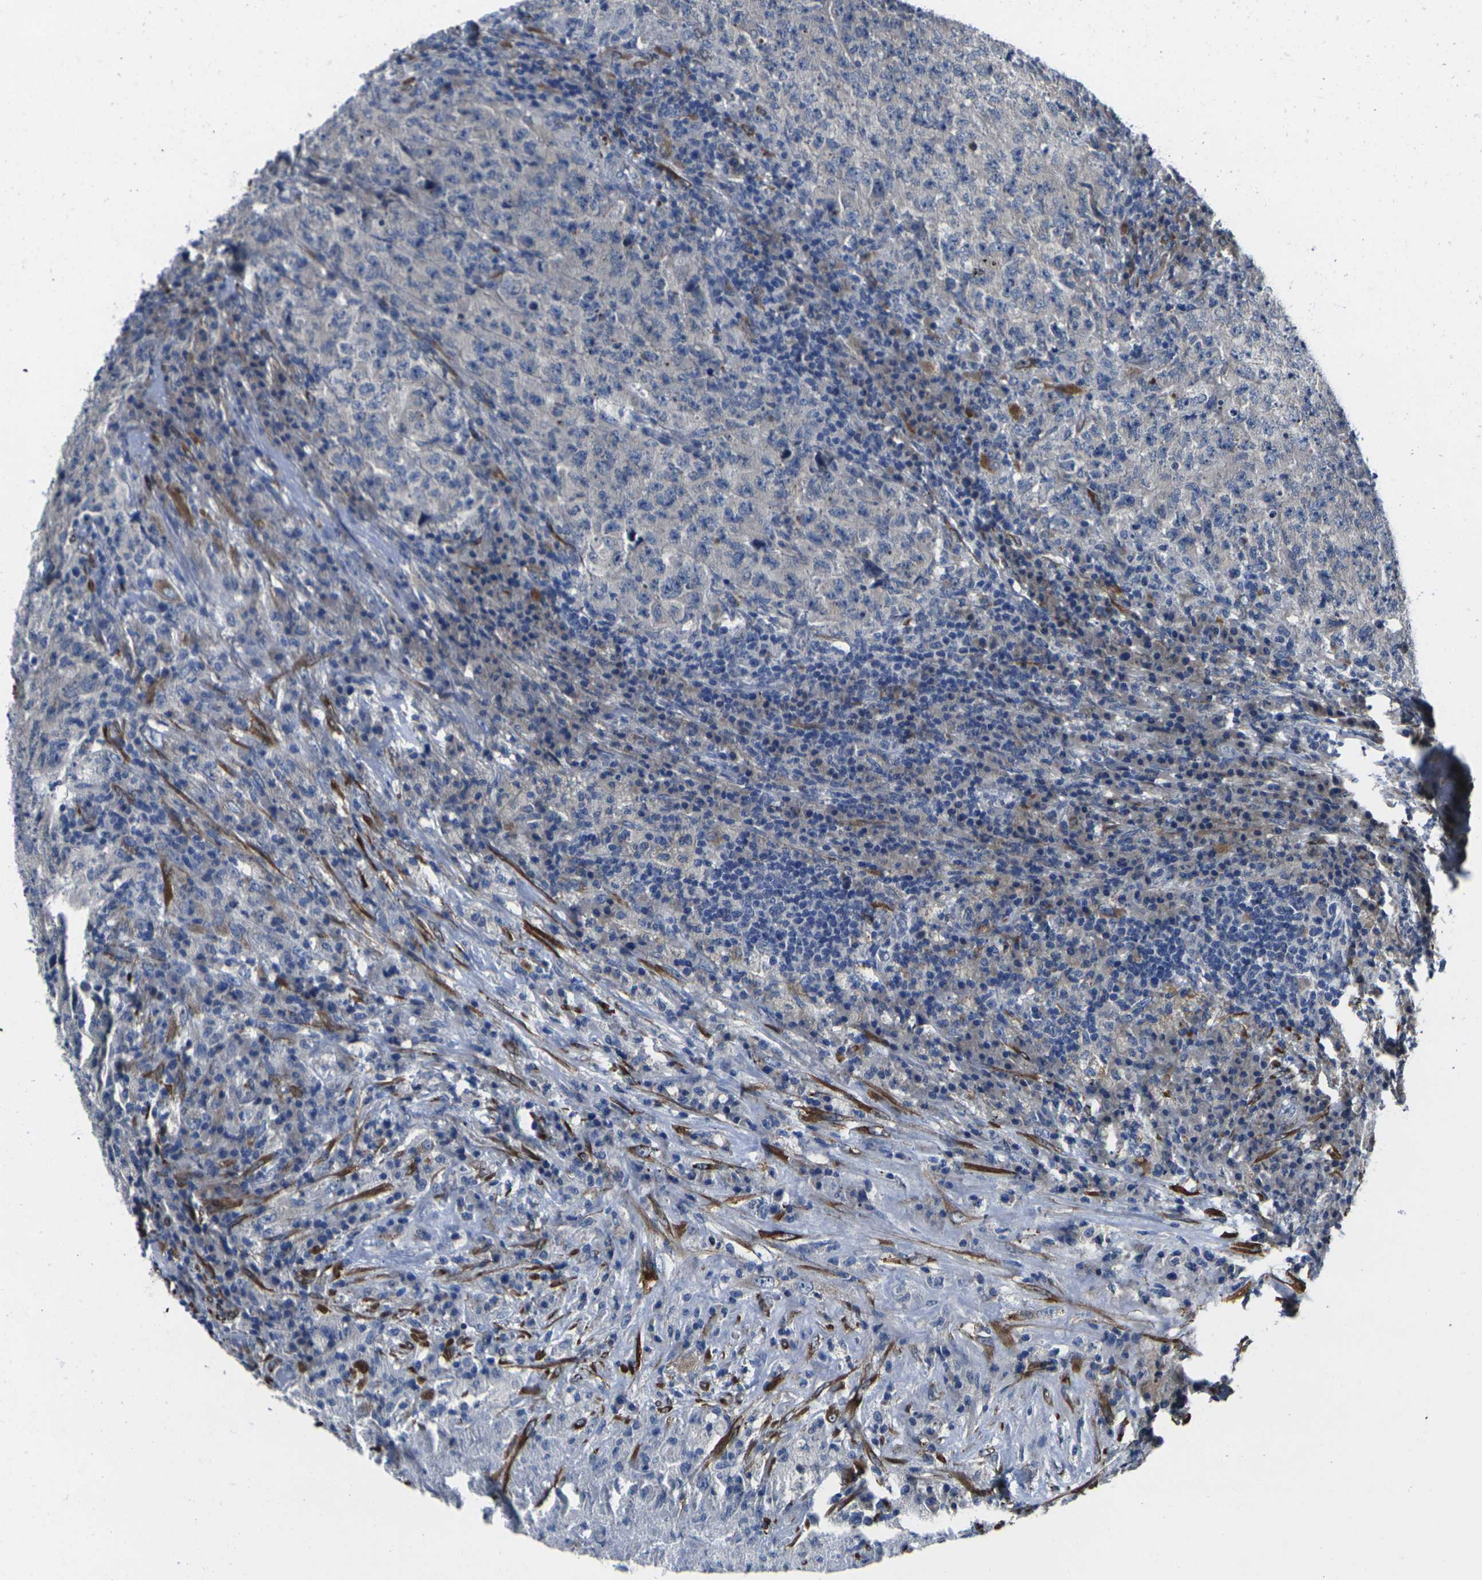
{"staining": {"intensity": "negative", "quantity": "none", "location": "none"}, "tissue": "testis cancer", "cell_type": "Tumor cells", "image_type": "cancer", "snomed": [{"axis": "morphology", "description": "Necrosis, NOS"}, {"axis": "morphology", "description": "Carcinoma, Embryonal, NOS"}, {"axis": "topography", "description": "Testis"}], "caption": "A photomicrograph of human embryonal carcinoma (testis) is negative for staining in tumor cells.", "gene": "CYP2C8", "patient": {"sex": "male", "age": 19}}